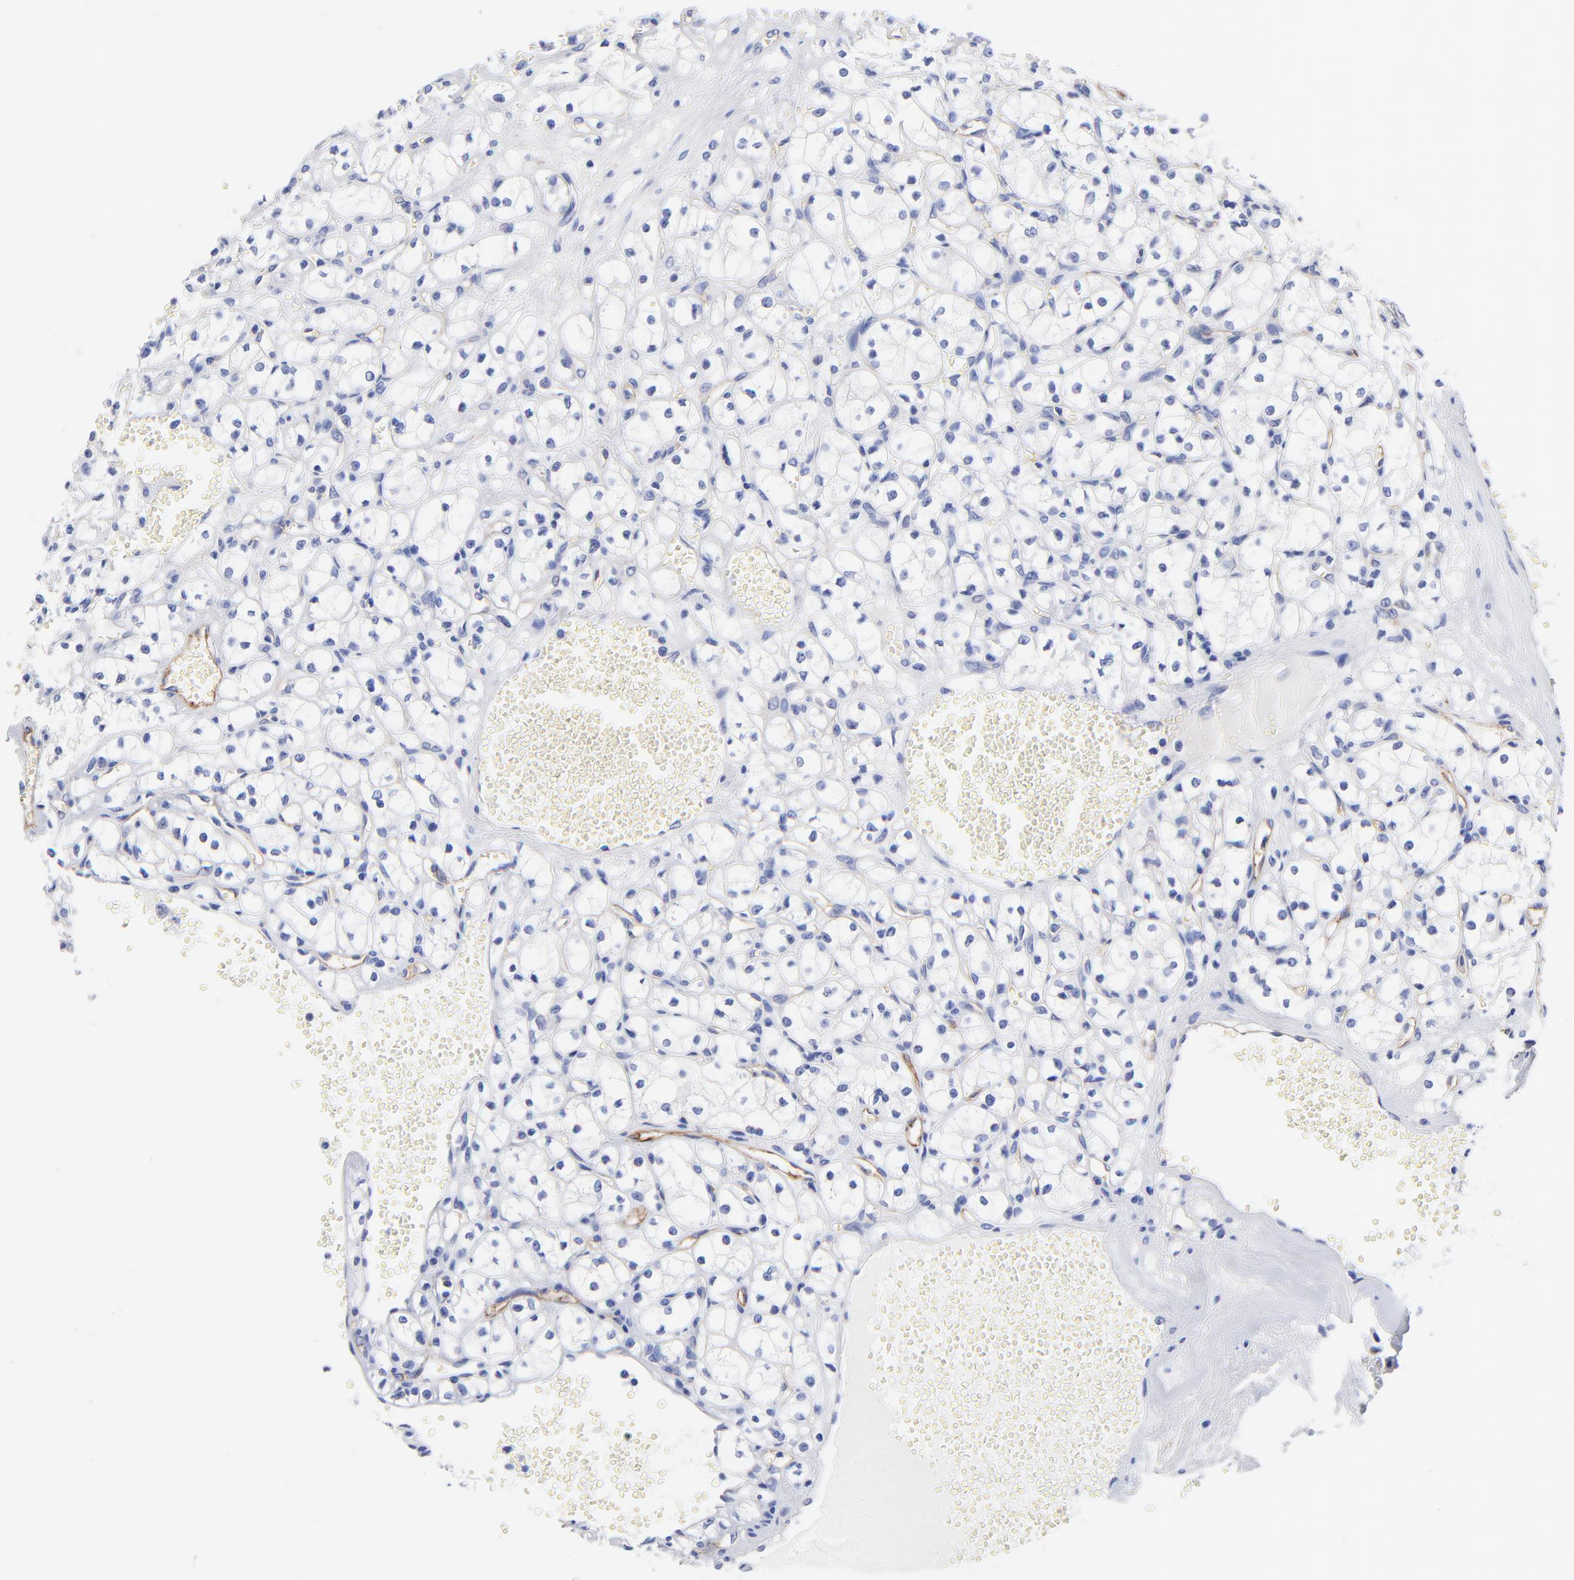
{"staining": {"intensity": "negative", "quantity": "none", "location": "none"}, "tissue": "renal cancer", "cell_type": "Tumor cells", "image_type": "cancer", "snomed": [{"axis": "morphology", "description": "Adenocarcinoma, NOS"}, {"axis": "topography", "description": "Kidney"}], "caption": "Micrograph shows no protein positivity in tumor cells of renal cancer (adenocarcinoma) tissue.", "gene": "SLC44A2", "patient": {"sex": "male", "age": 61}}